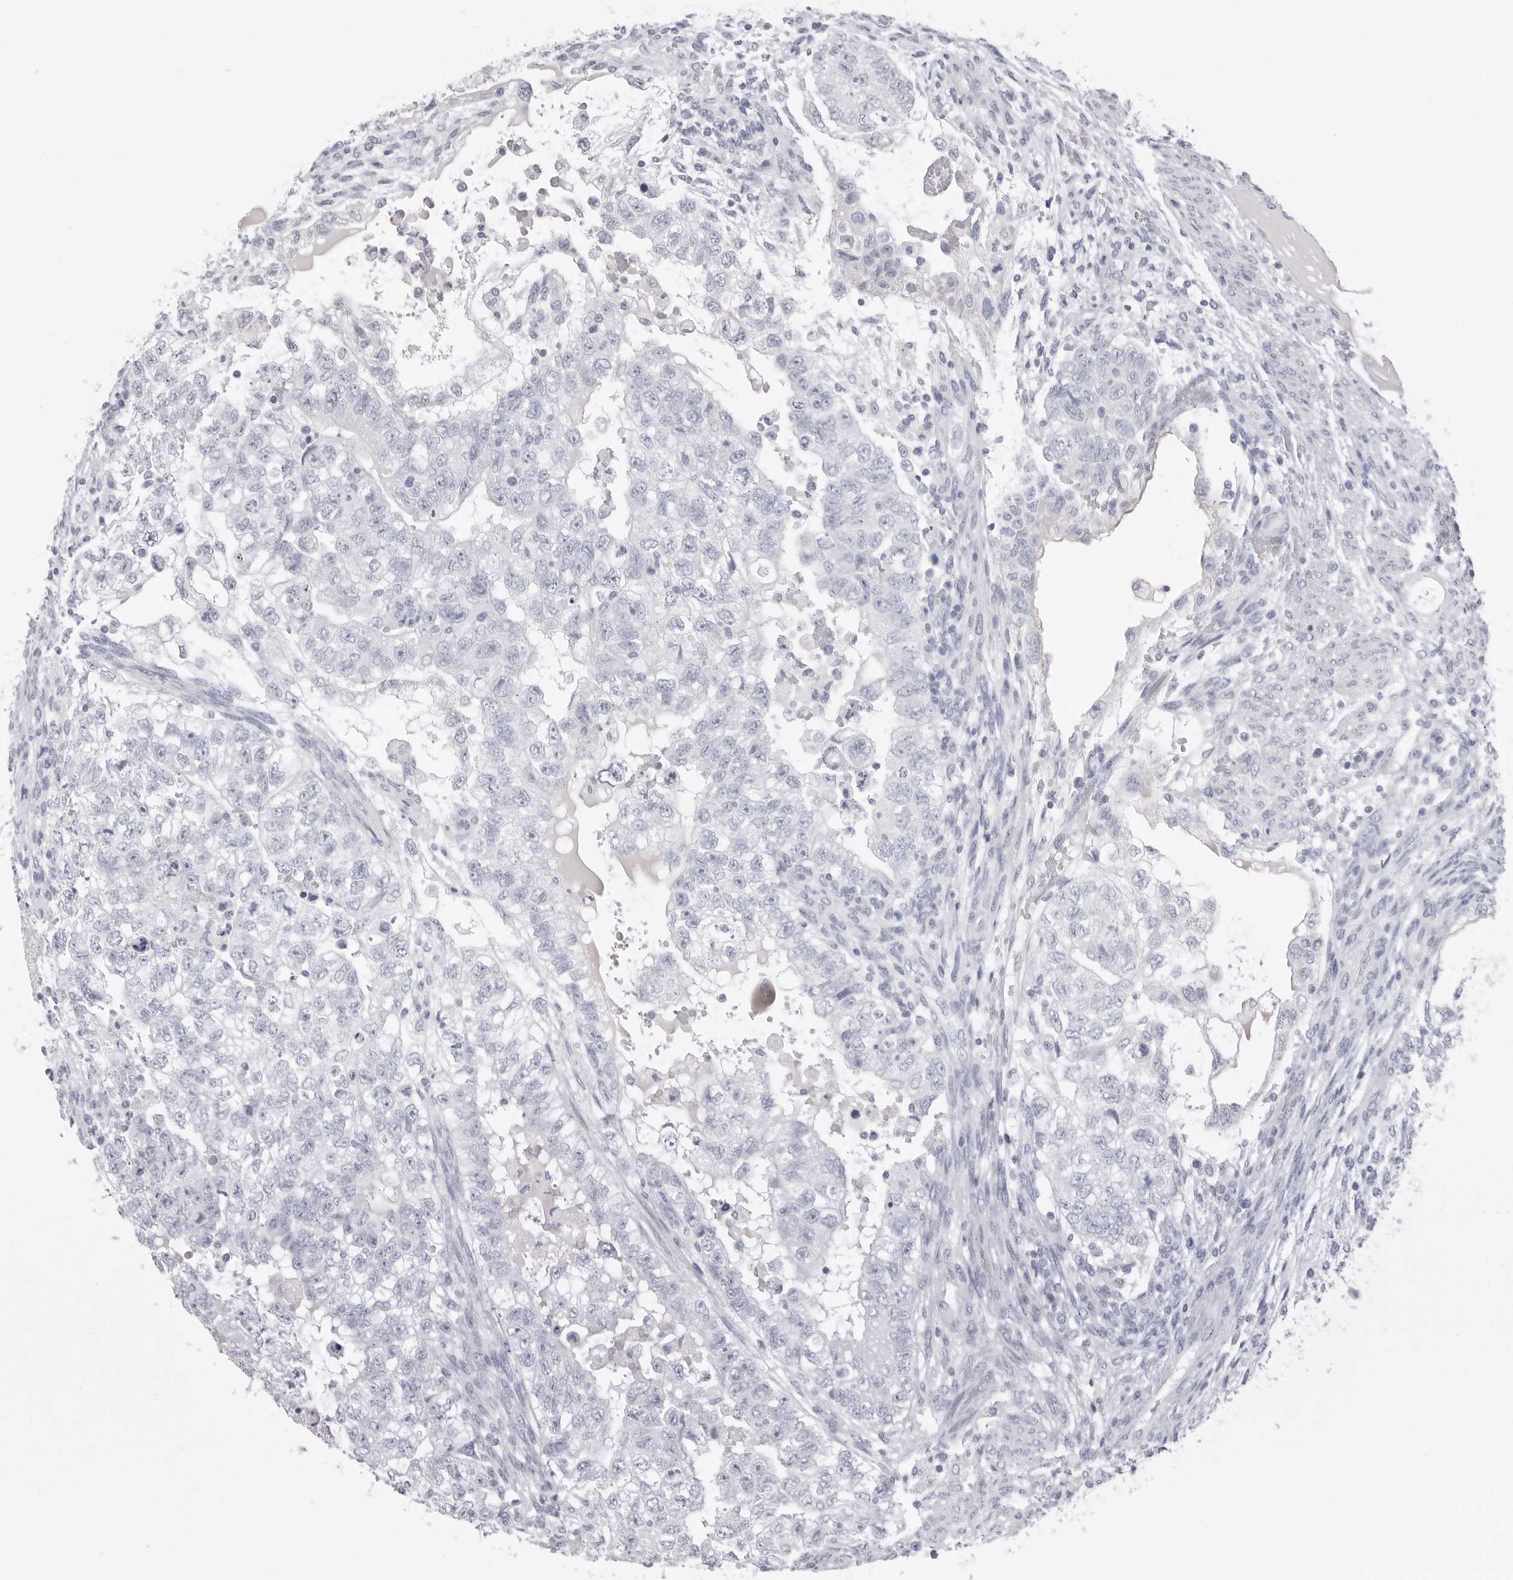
{"staining": {"intensity": "negative", "quantity": "none", "location": "none"}, "tissue": "testis cancer", "cell_type": "Tumor cells", "image_type": "cancer", "snomed": [{"axis": "morphology", "description": "Carcinoma, Embryonal, NOS"}, {"axis": "topography", "description": "Testis"}], "caption": "IHC histopathology image of neoplastic tissue: human testis cancer (embryonal carcinoma) stained with DAB (3,3'-diaminobenzidine) exhibits no significant protein expression in tumor cells.", "gene": "RXFP1", "patient": {"sex": "male", "age": 37}}